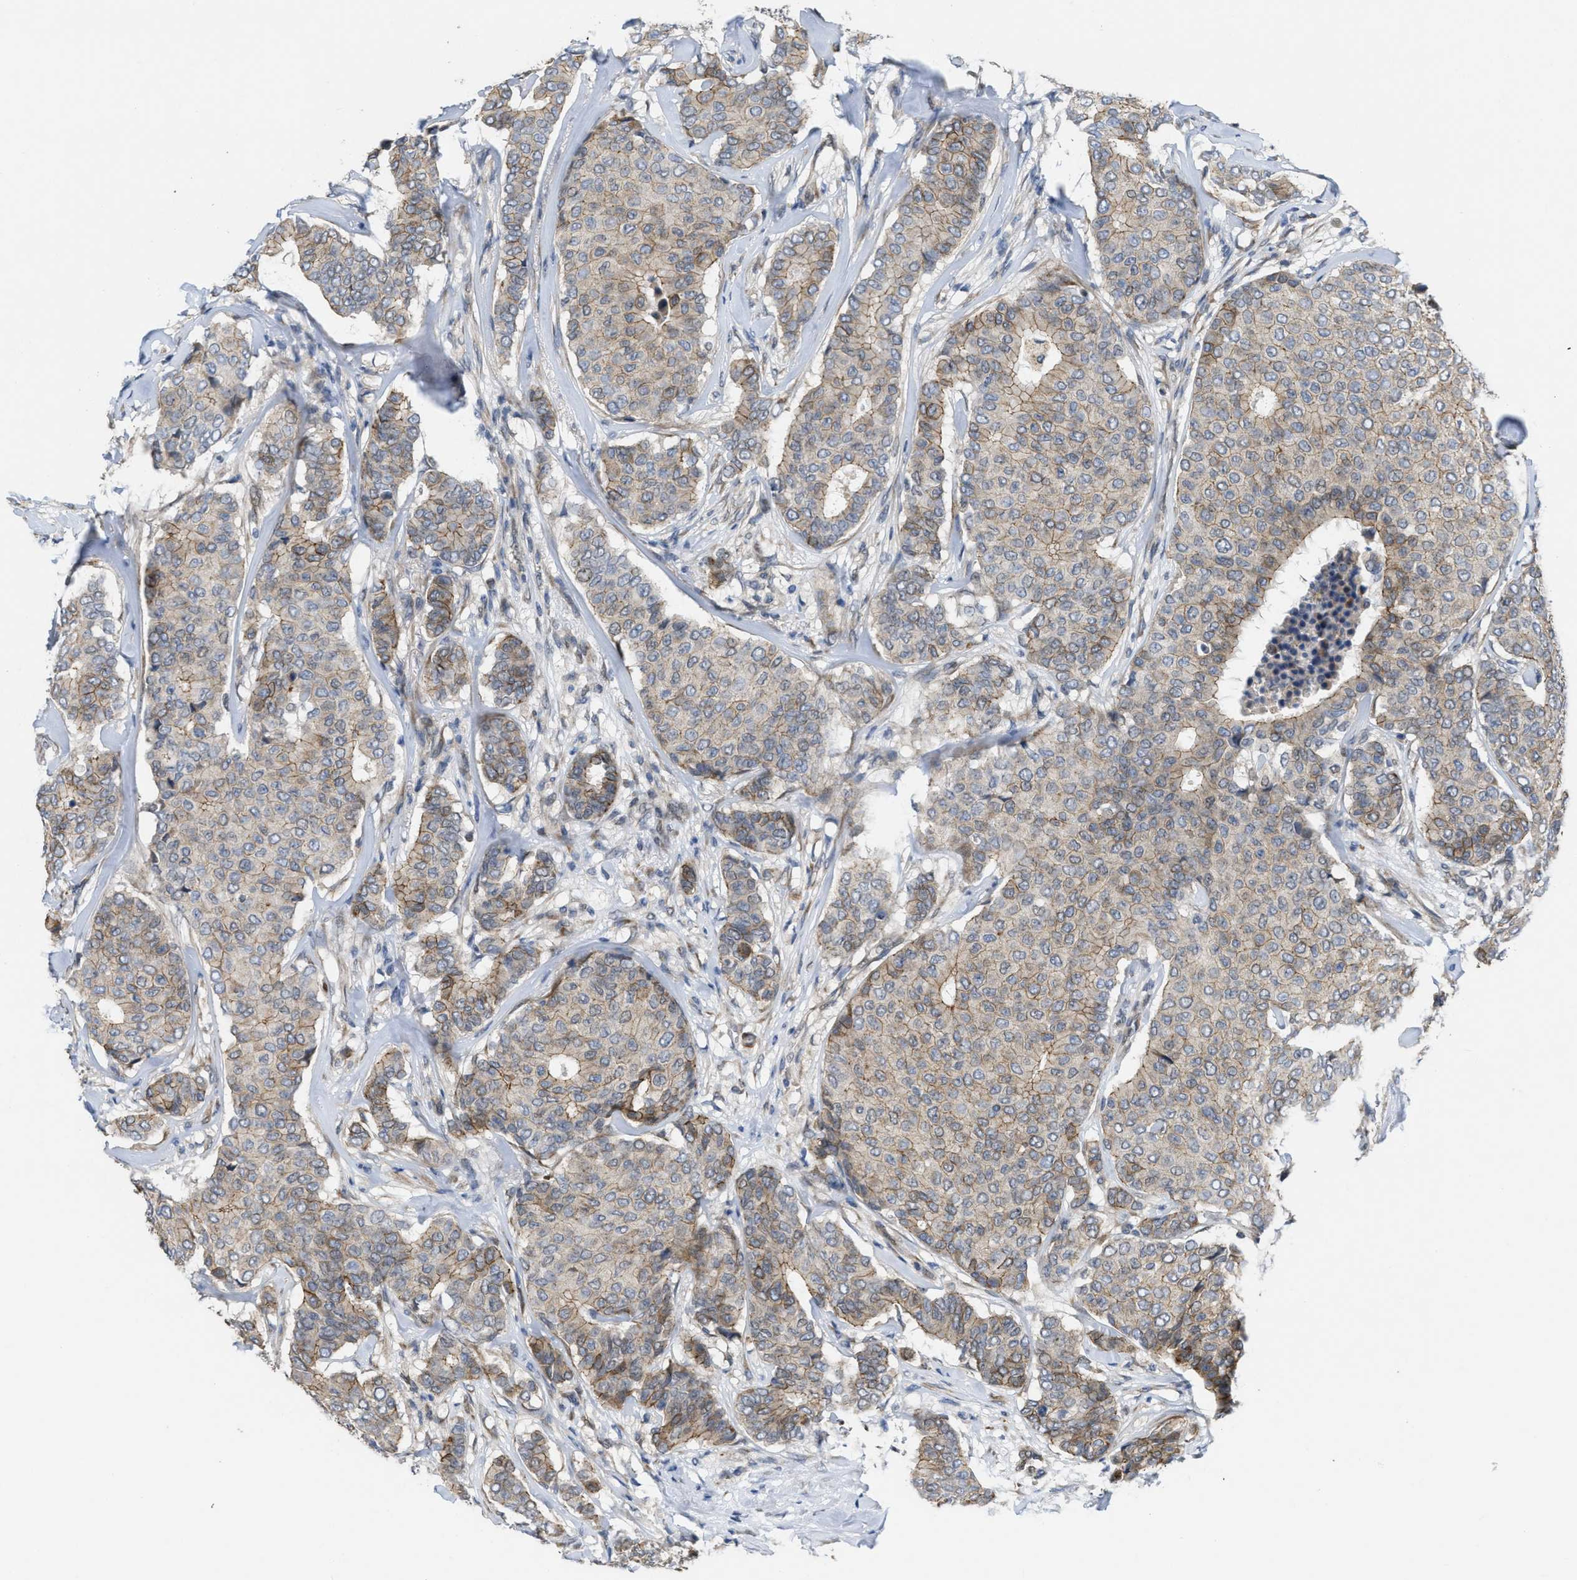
{"staining": {"intensity": "weak", "quantity": ">75%", "location": "cytoplasmic/membranous"}, "tissue": "breast cancer", "cell_type": "Tumor cells", "image_type": "cancer", "snomed": [{"axis": "morphology", "description": "Duct carcinoma"}, {"axis": "topography", "description": "Breast"}], "caption": "Immunohistochemical staining of breast intraductal carcinoma reveals low levels of weak cytoplasmic/membranous staining in approximately >75% of tumor cells. (IHC, brightfield microscopy, high magnification).", "gene": "CDPF1", "patient": {"sex": "female", "age": 75}}